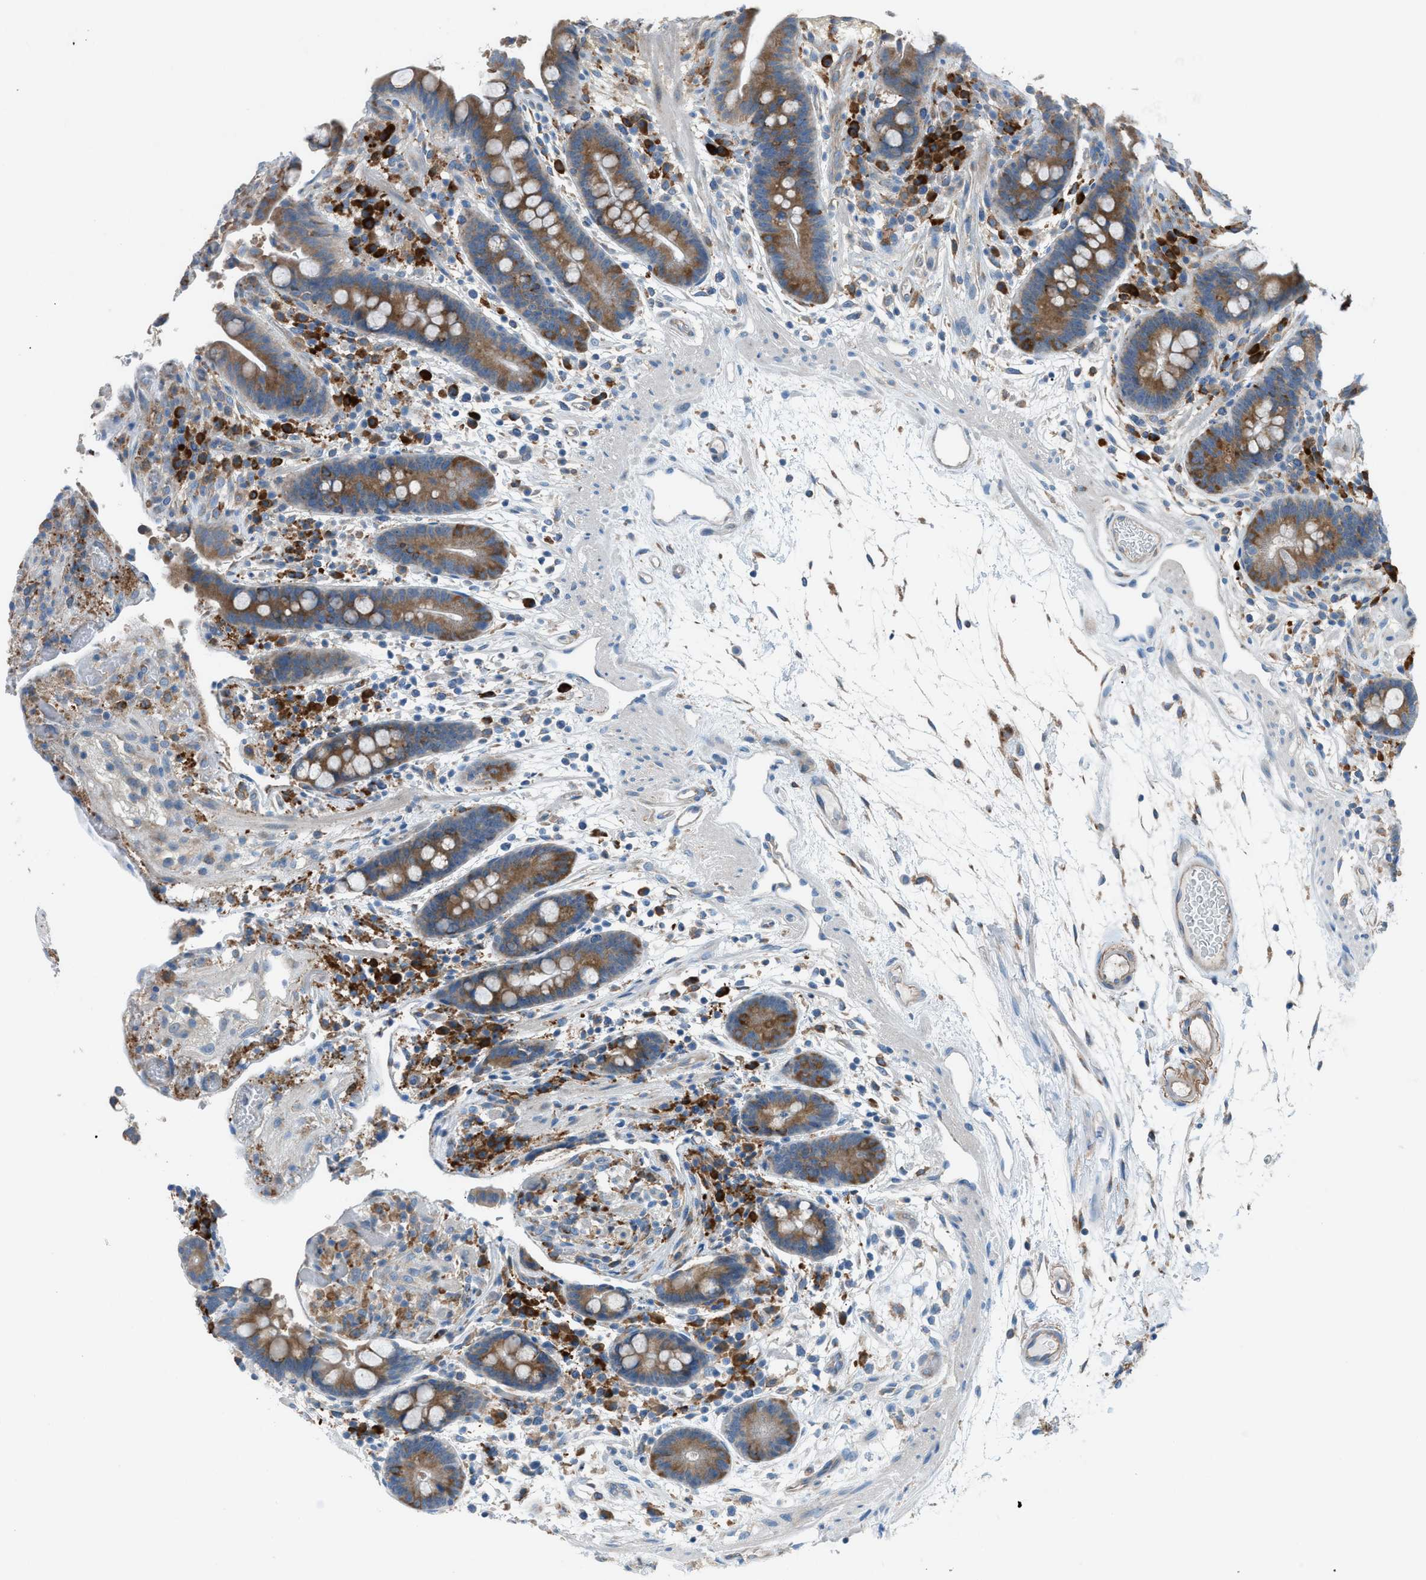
{"staining": {"intensity": "weak", "quantity": "25%-75%", "location": "cytoplasmic/membranous"}, "tissue": "colon", "cell_type": "Endothelial cells", "image_type": "normal", "snomed": [{"axis": "morphology", "description": "Normal tissue, NOS"}, {"axis": "topography", "description": "Colon"}], "caption": "The micrograph reveals immunohistochemical staining of unremarkable colon. There is weak cytoplasmic/membranous expression is present in about 25%-75% of endothelial cells.", "gene": "HEG1", "patient": {"sex": "male", "age": 73}}